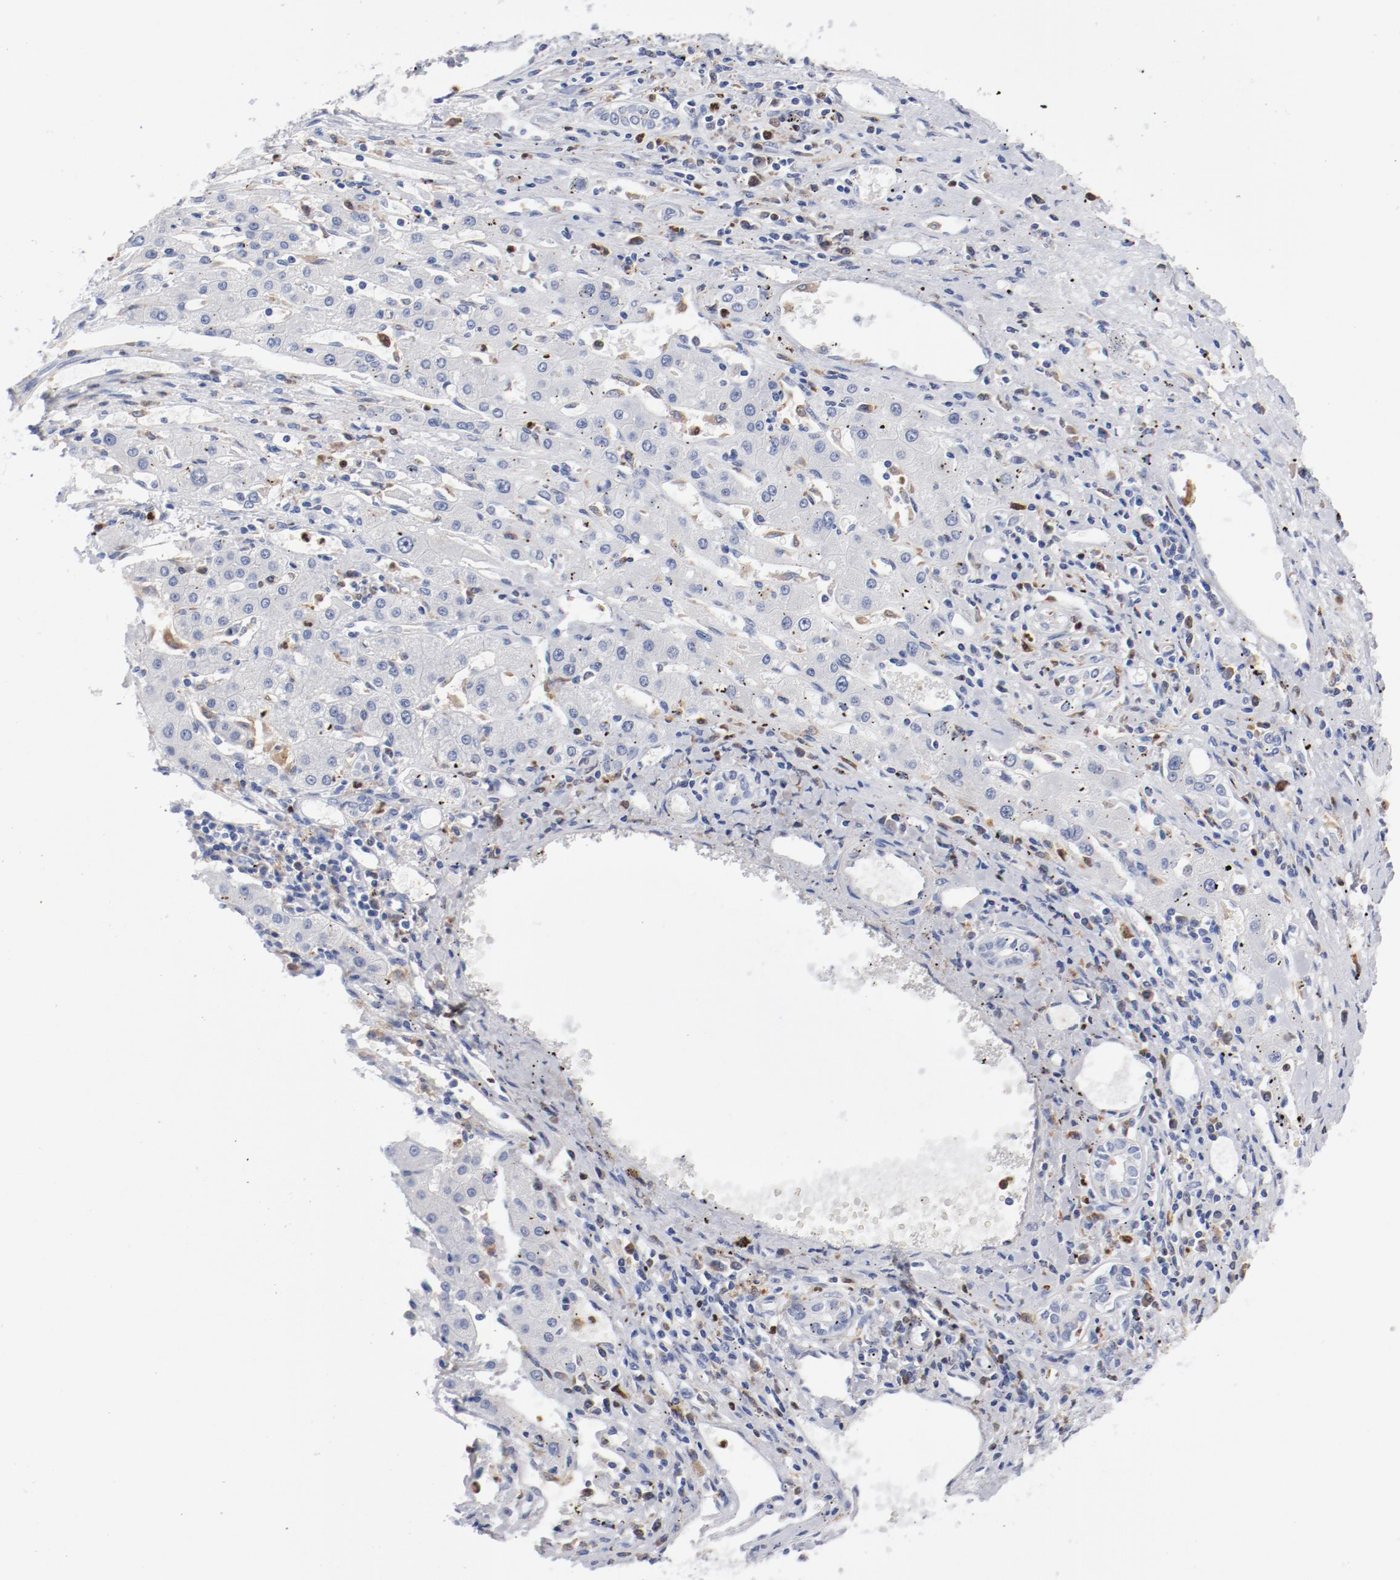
{"staining": {"intensity": "negative", "quantity": "none", "location": "none"}, "tissue": "liver cancer", "cell_type": "Tumor cells", "image_type": "cancer", "snomed": [{"axis": "morphology", "description": "Carcinoma, Hepatocellular, NOS"}, {"axis": "topography", "description": "Liver"}], "caption": "Immunohistochemistry of human liver hepatocellular carcinoma displays no positivity in tumor cells.", "gene": "NCF1", "patient": {"sex": "male", "age": 72}}